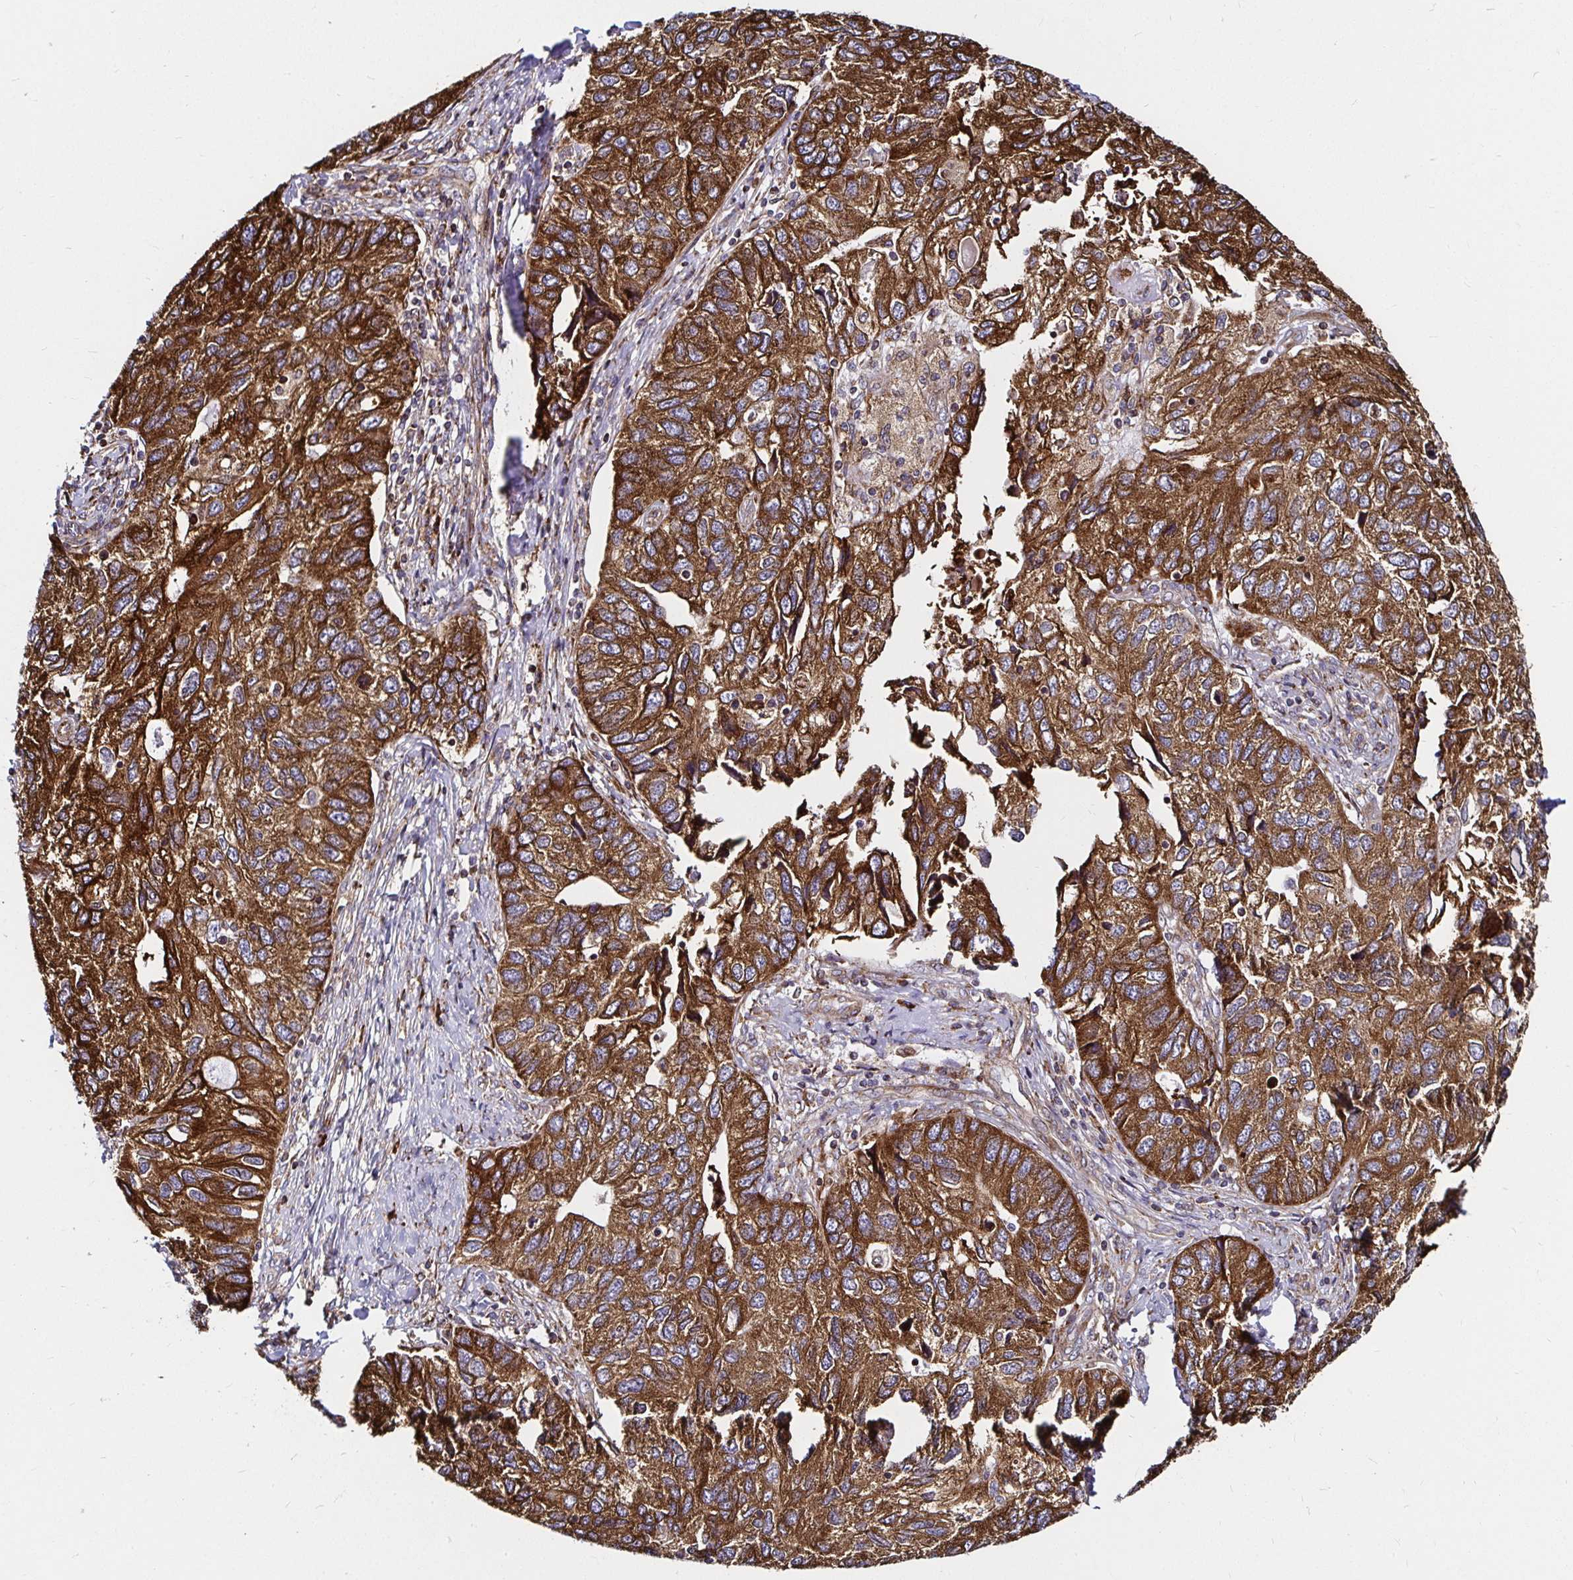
{"staining": {"intensity": "strong", "quantity": ">75%", "location": "cytoplasmic/membranous"}, "tissue": "endometrial cancer", "cell_type": "Tumor cells", "image_type": "cancer", "snomed": [{"axis": "morphology", "description": "Carcinoma, NOS"}, {"axis": "topography", "description": "Uterus"}], "caption": "This histopathology image demonstrates immunohistochemistry (IHC) staining of carcinoma (endometrial), with high strong cytoplasmic/membranous expression in approximately >75% of tumor cells.", "gene": "SMYD3", "patient": {"sex": "female", "age": 76}}